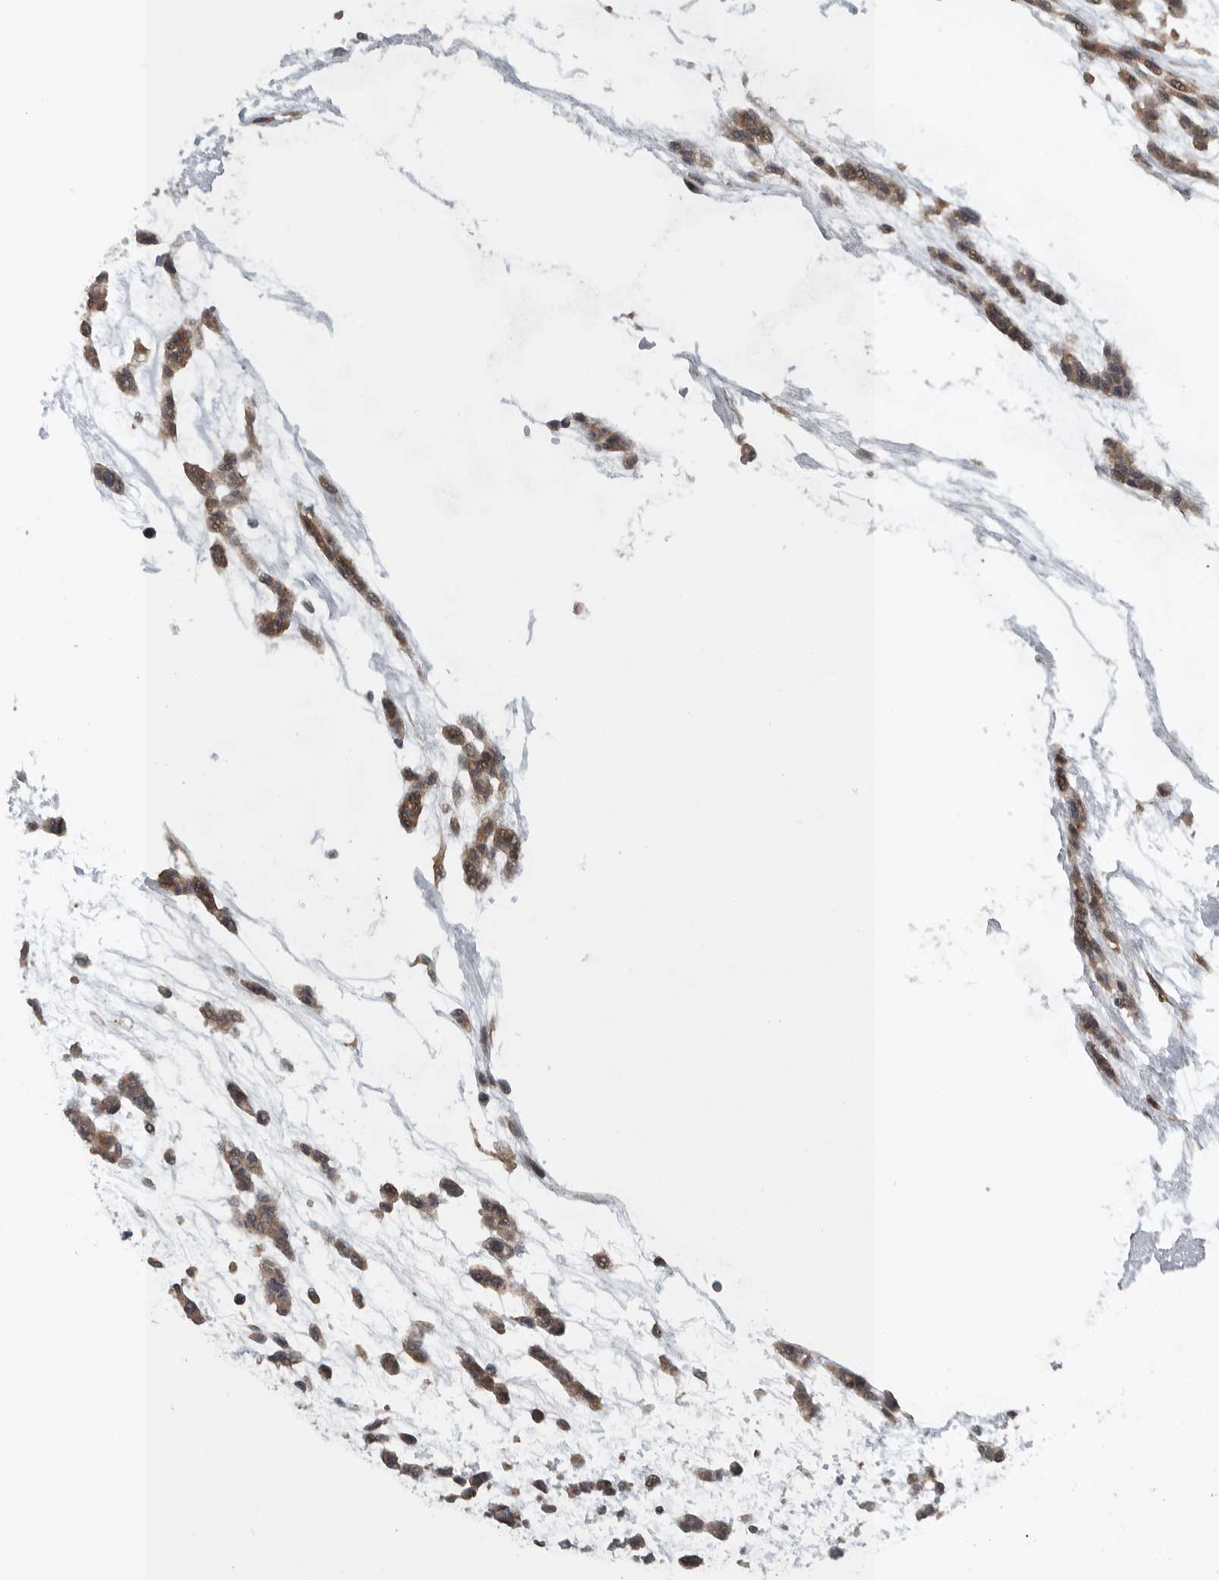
{"staining": {"intensity": "weak", "quantity": ">75%", "location": "cytoplasmic/membranous"}, "tissue": "head and neck cancer", "cell_type": "Tumor cells", "image_type": "cancer", "snomed": [{"axis": "morphology", "description": "Adenocarcinoma, NOS"}, {"axis": "morphology", "description": "Adenoma, NOS"}, {"axis": "topography", "description": "Head-Neck"}], "caption": "Immunohistochemistry (IHC) image of human adenoma (head and neck) stained for a protein (brown), which reveals low levels of weak cytoplasmic/membranous staining in approximately >75% of tumor cells.", "gene": "AMFR", "patient": {"sex": "female", "age": 55}}